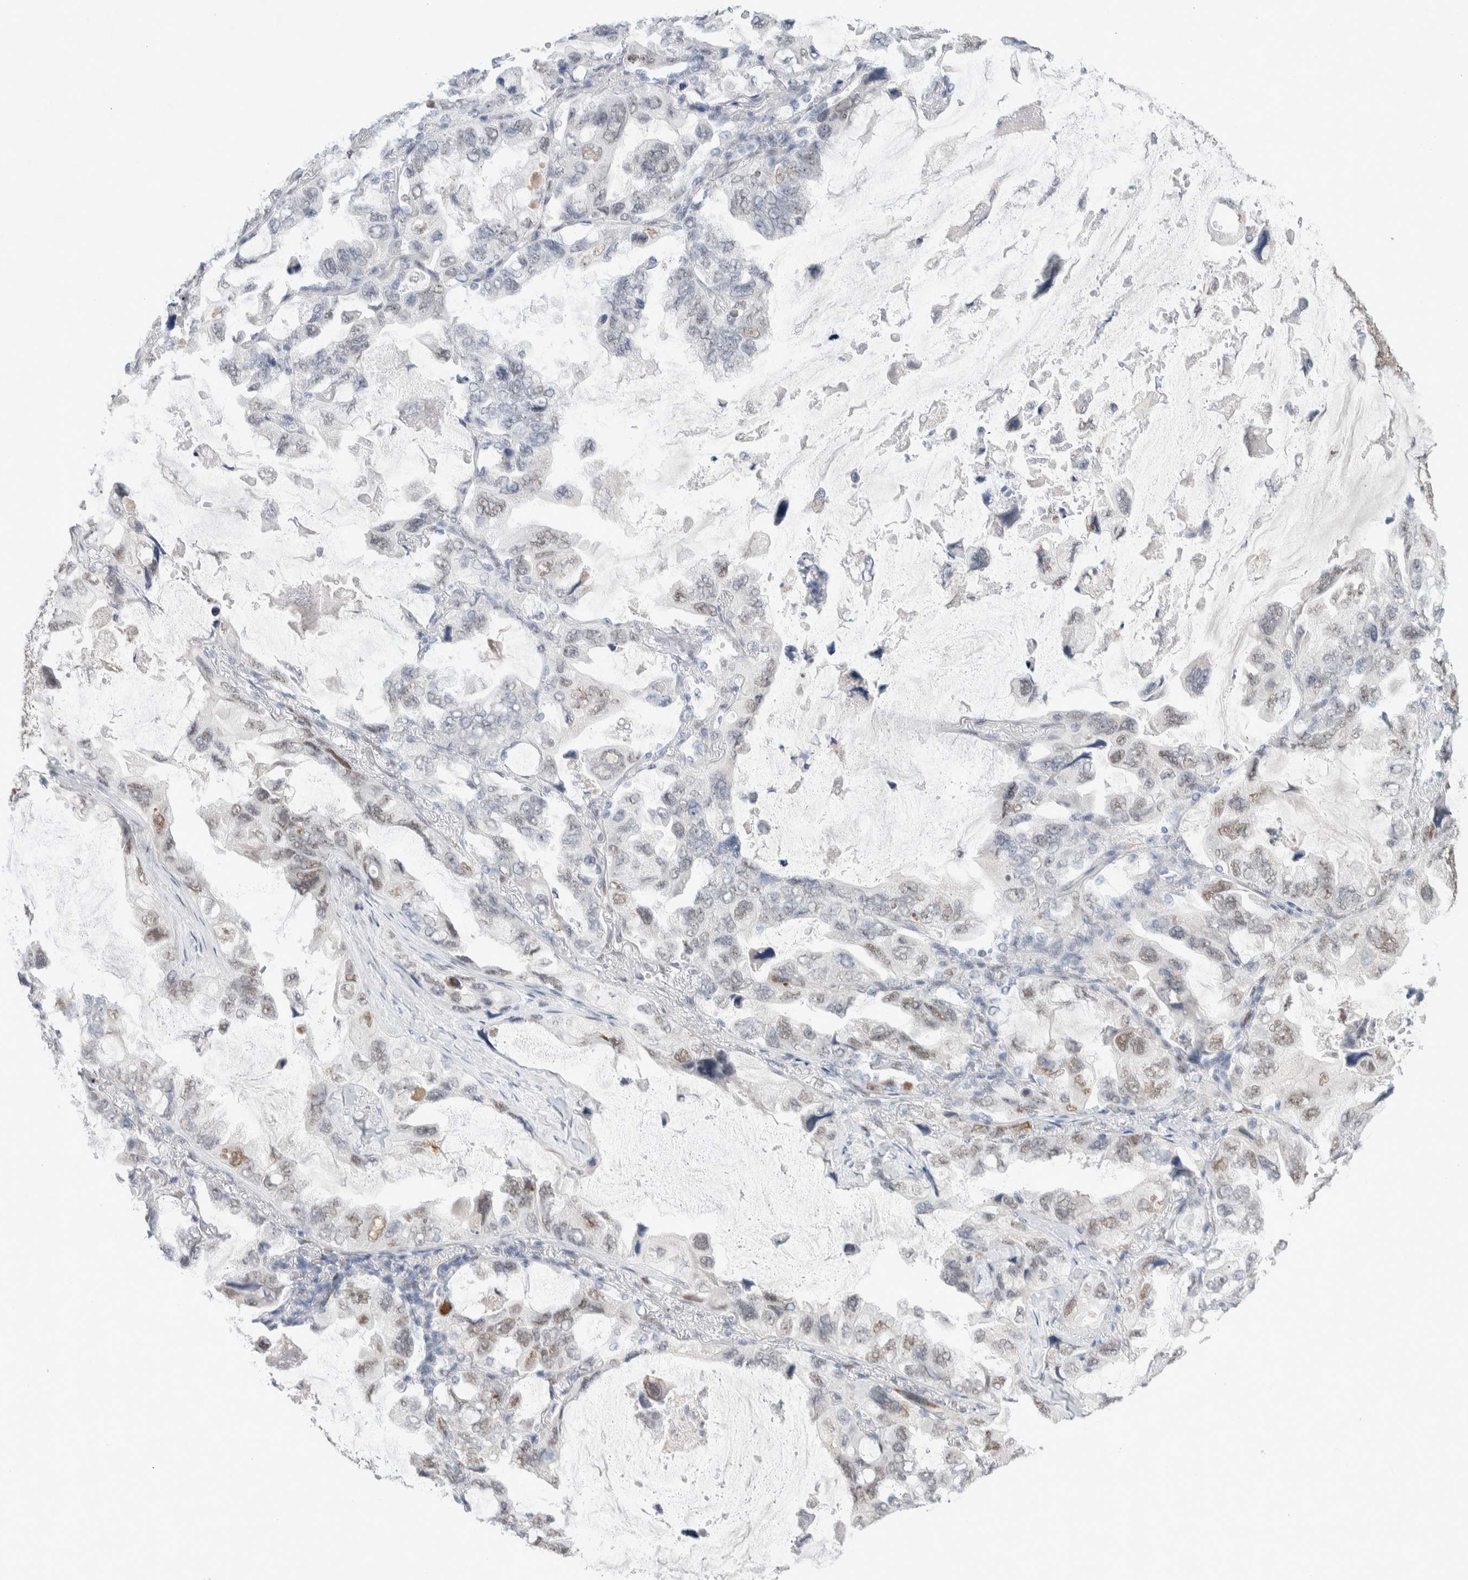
{"staining": {"intensity": "weak", "quantity": "25%-75%", "location": "nuclear"}, "tissue": "lung cancer", "cell_type": "Tumor cells", "image_type": "cancer", "snomed": [{"axis": "morphology", "description": "Squamous cell carcinoma, NOS"}, {"axis": "topography", "description": "Lung"}], "caption": "This micrograph shows IHC staining of human lung cancer, with low weak nuclear positivity in about 25%-75% of tumor cells.", "gene": "PRMT1", "patient": {"sex": "female", "age": 73}}